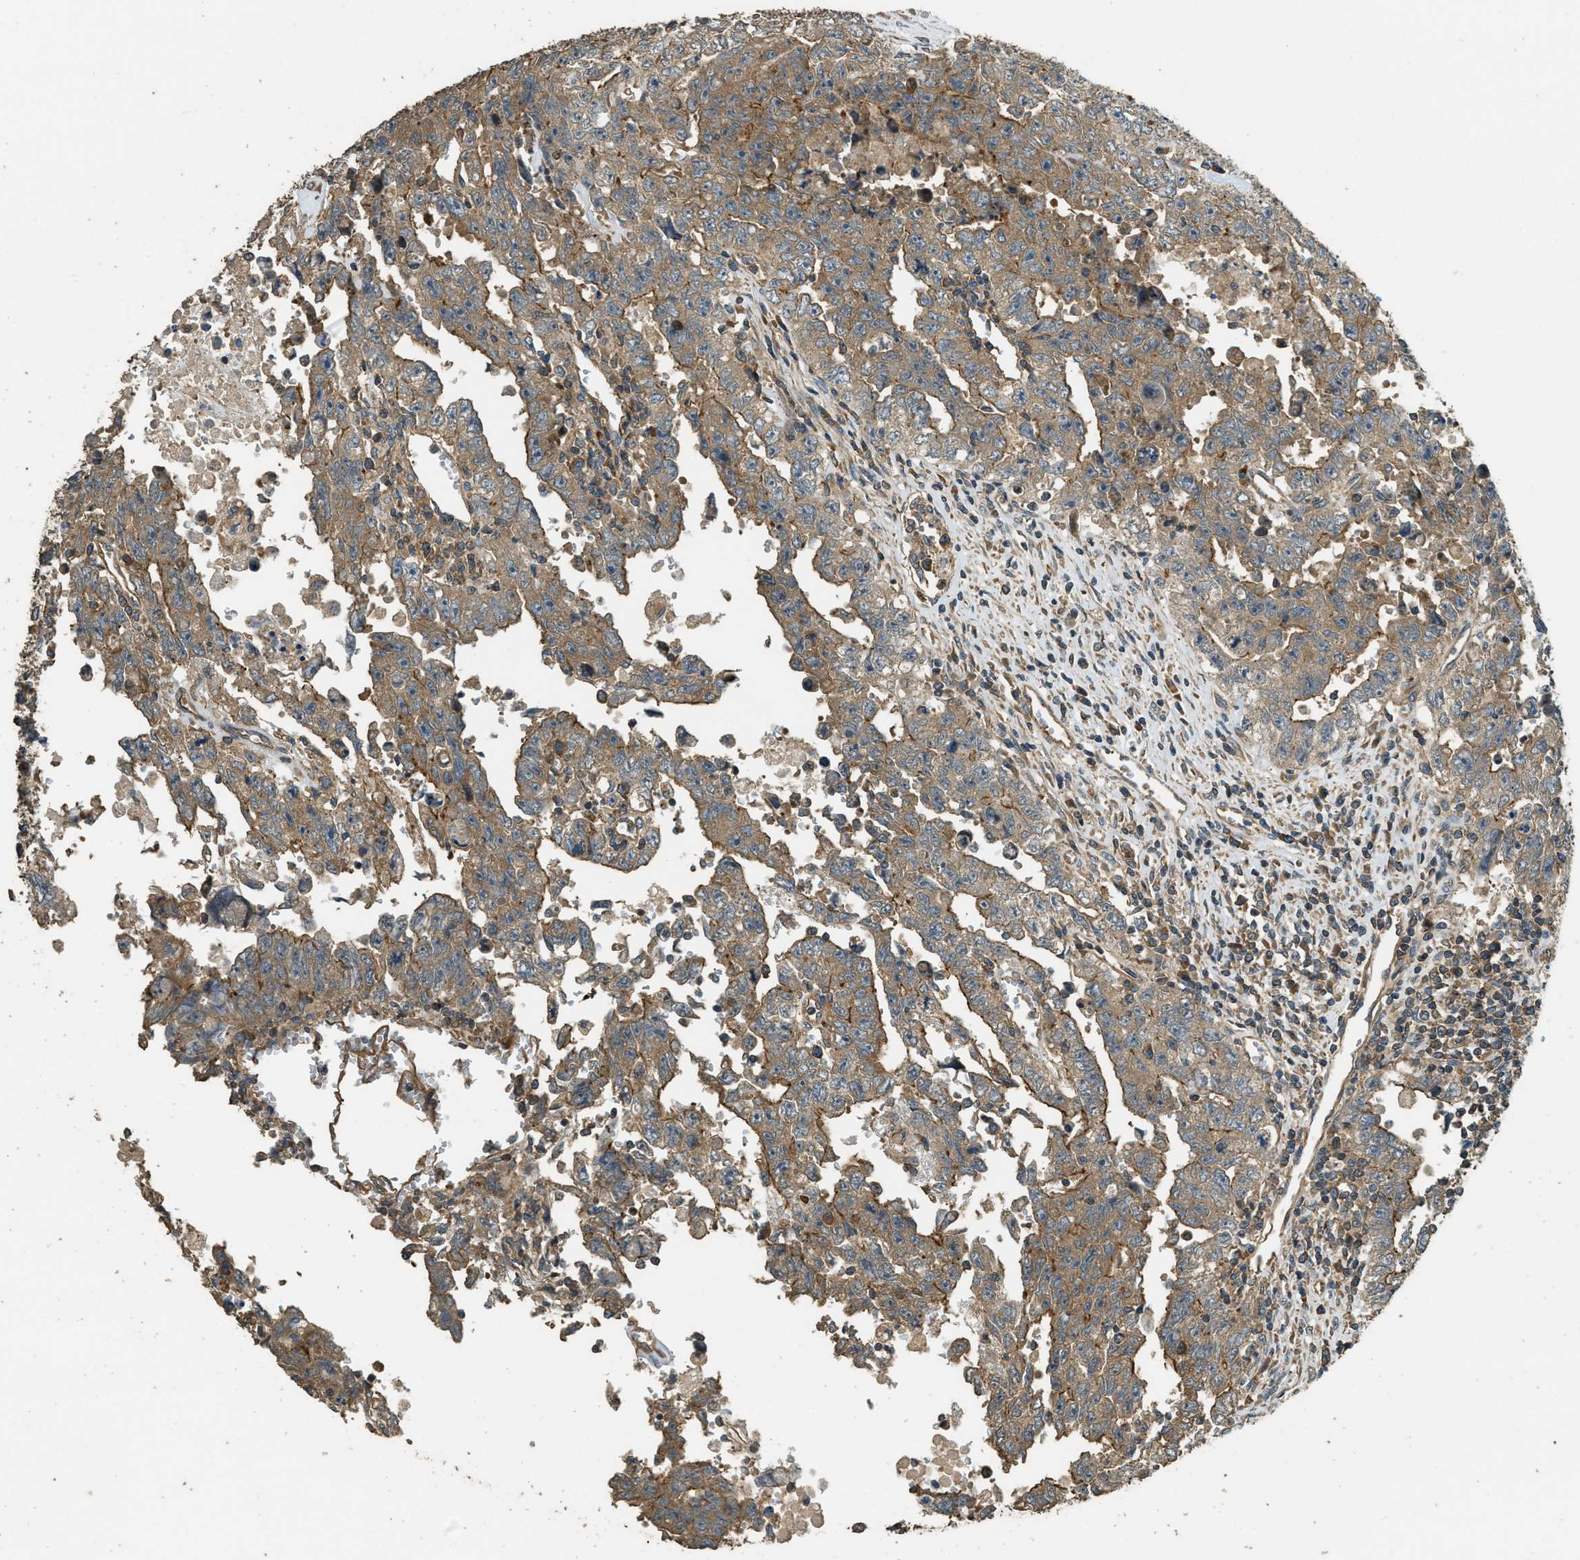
{"staining": {"intensity": "moderate", "quantity": ">75%", "location": "cytoplasmic/membranous"}, "tissue": "testis cancer", "cell_type": "Tumor cells", "image_type": "cancer", "snomed": [{"axis": "morphology", "description": "Carcinoma, Embryonal, NOS"}, {"axis": "topography", "description": "Testis"}], "caption": "Immunohistochemistry (DAB (3,3'-diaminobenzidine)) staining of human testis cancer displays moderate cytoplasmic/membranous protein staining in approximately >75% of tumor cells. The staining was performed using DAB to visualize the protein expression in brown, while the nuclei were stained in blue with hematoxylin (Magnification: 20x).", "gene": "MARS1", "patient": {"sex": "male", "age": 28}}